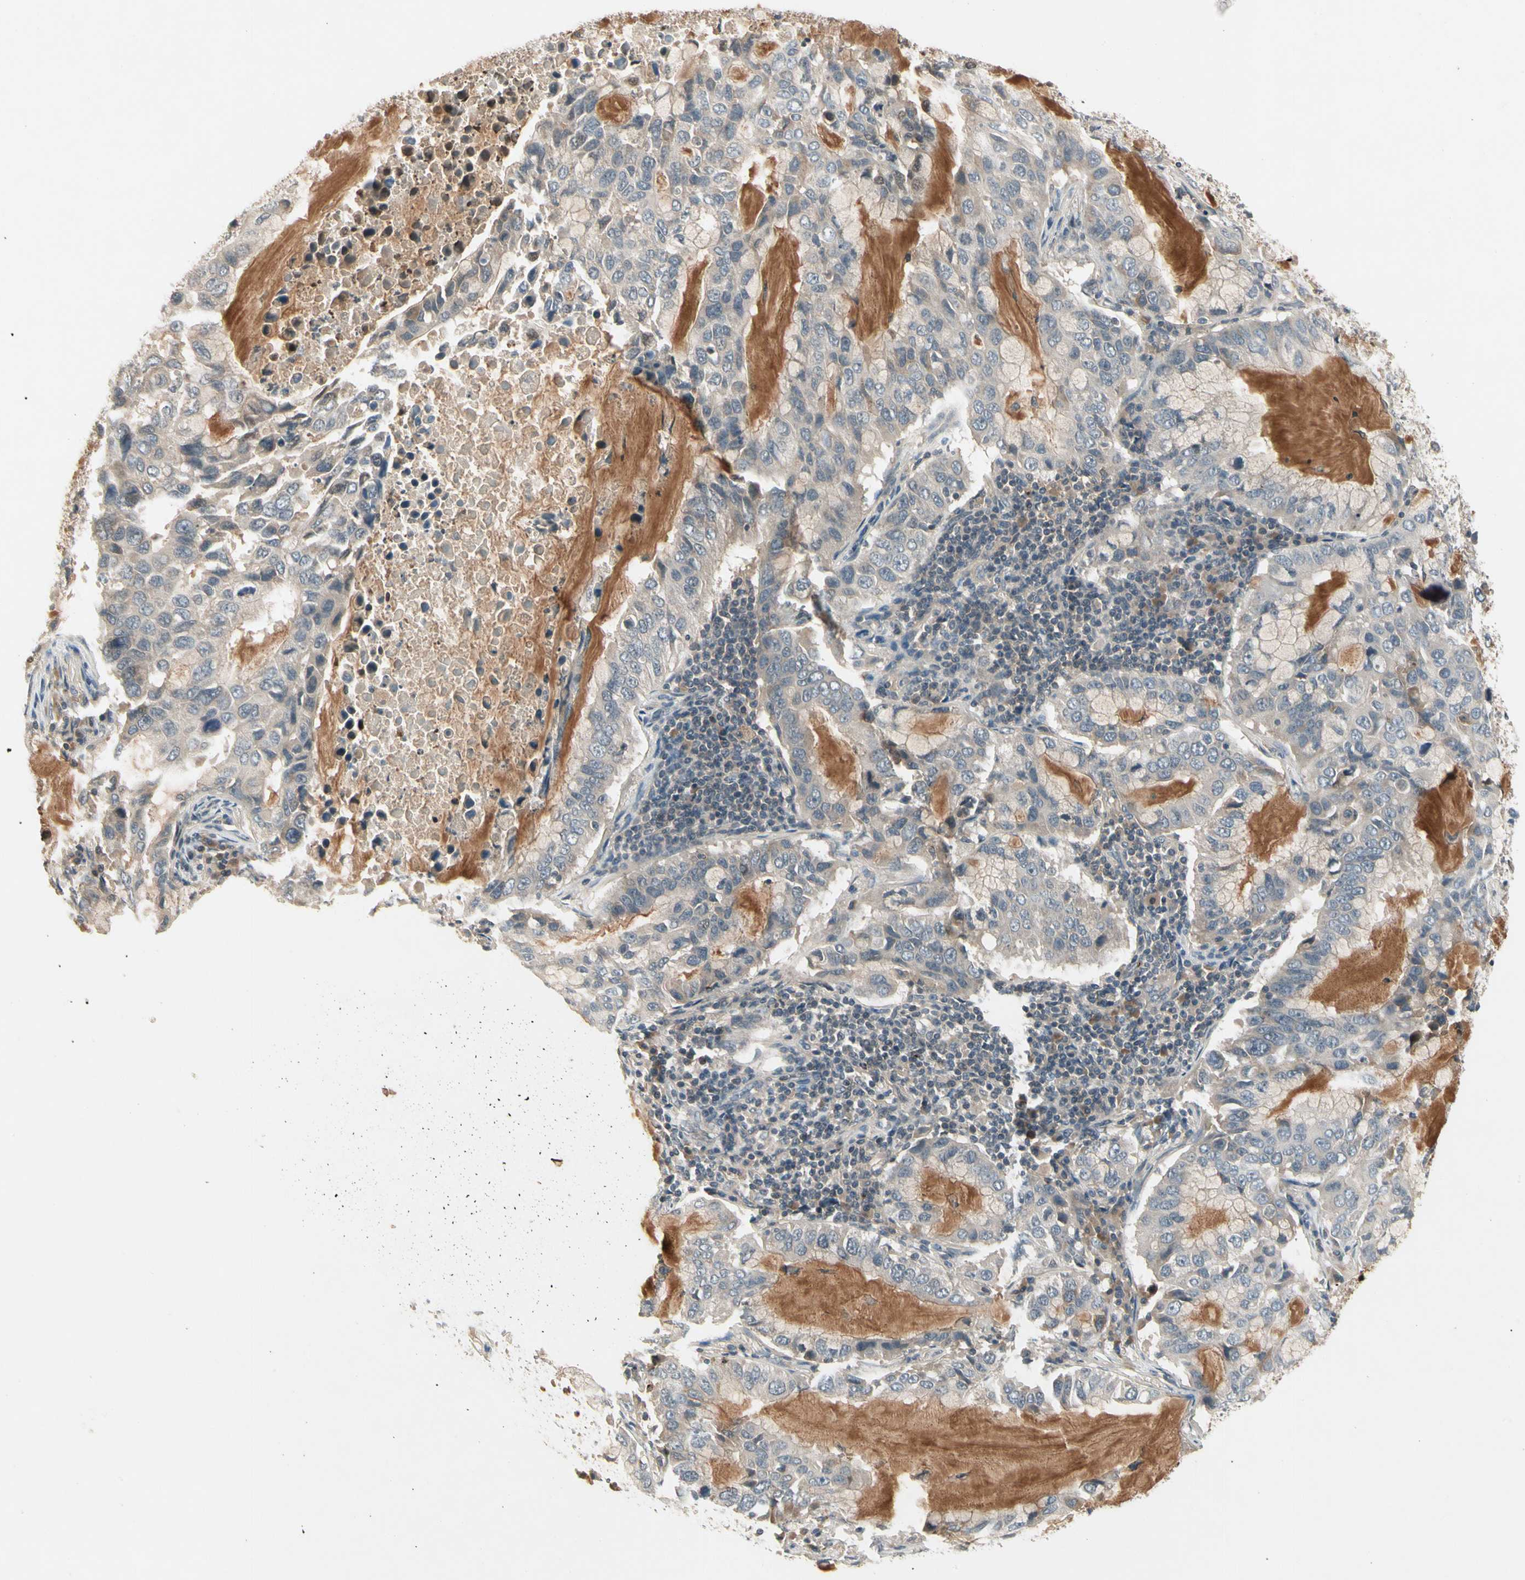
{"staining": {"intensity": "weak", "quantity": "25%-75%", "location": "cytoplasmic/membranous"}, "tissue": "lung cancer", "cell_type": "Tumor cells", "image_type": "cancer", "snomed": [{"axis": "morphology", "description": "Adenocarcinoma, NOS"}, {"axis": "topography", "description": "Lung"}], "caption": "The immunohistochemical stain highlights weak cytoplasmic/membranous expression in tumor cells of lung adenocarcinoma tissue.", "gene": "CCL4", "patient": {"sex": "male", "age": 64}}